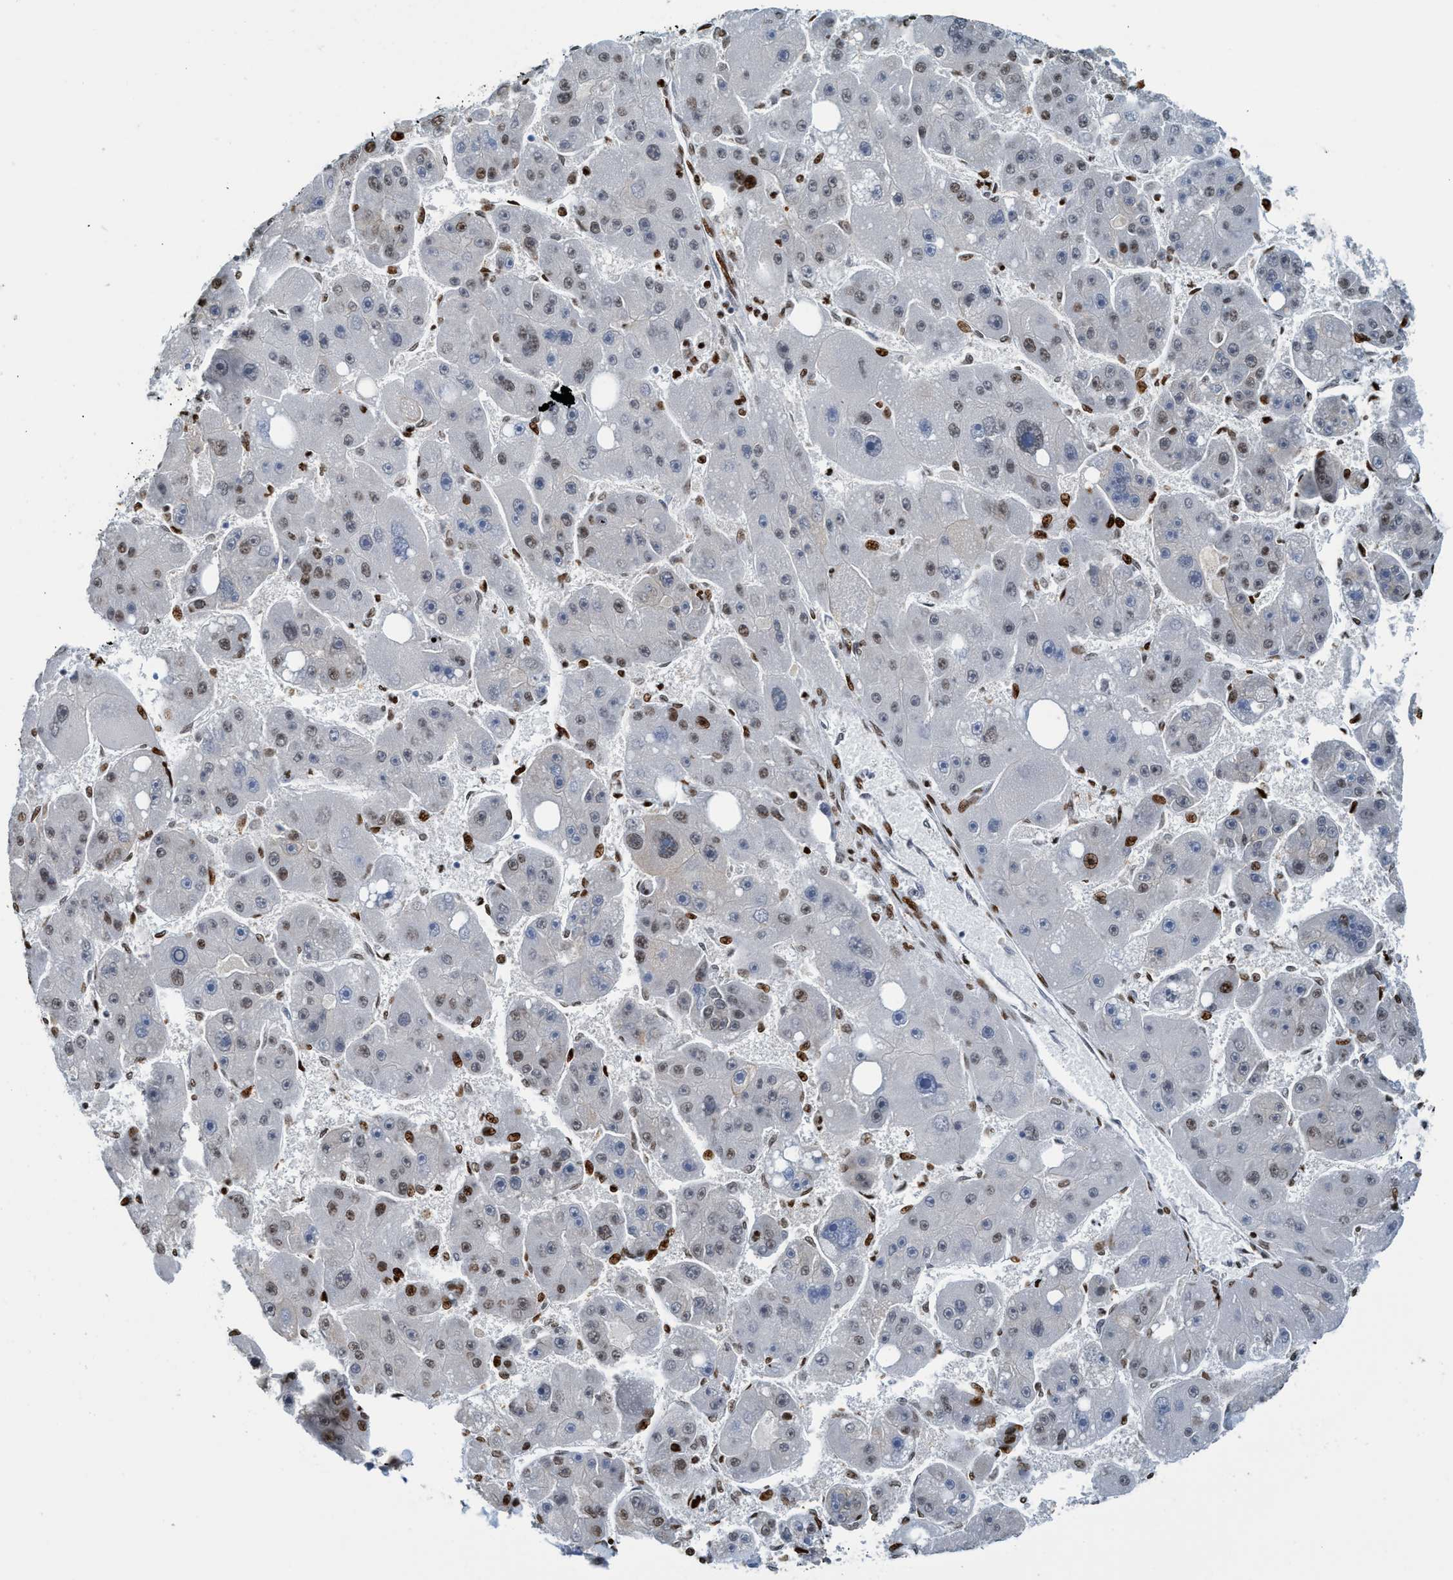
{"staining": {"intensity": "moderate", "quantity": "<25%", "location": "nuclear"}, "tissue": "liver cancer", "cell_type": "Tumor cells", "image_type": "cancer", "snomed": [{"axis": "morphology", "description": "Carcinoma, Hepatocellular, NOS"}, {"axis": "topography", "description": "Liver"}], "caption": "A brown stain highlights moderate nuclear expression of a protein in liver cancer (hepatocellular carcinoma) tumor cells.", "gene": "SH3D19", "patient": {"sex": "female", "age": 61}}